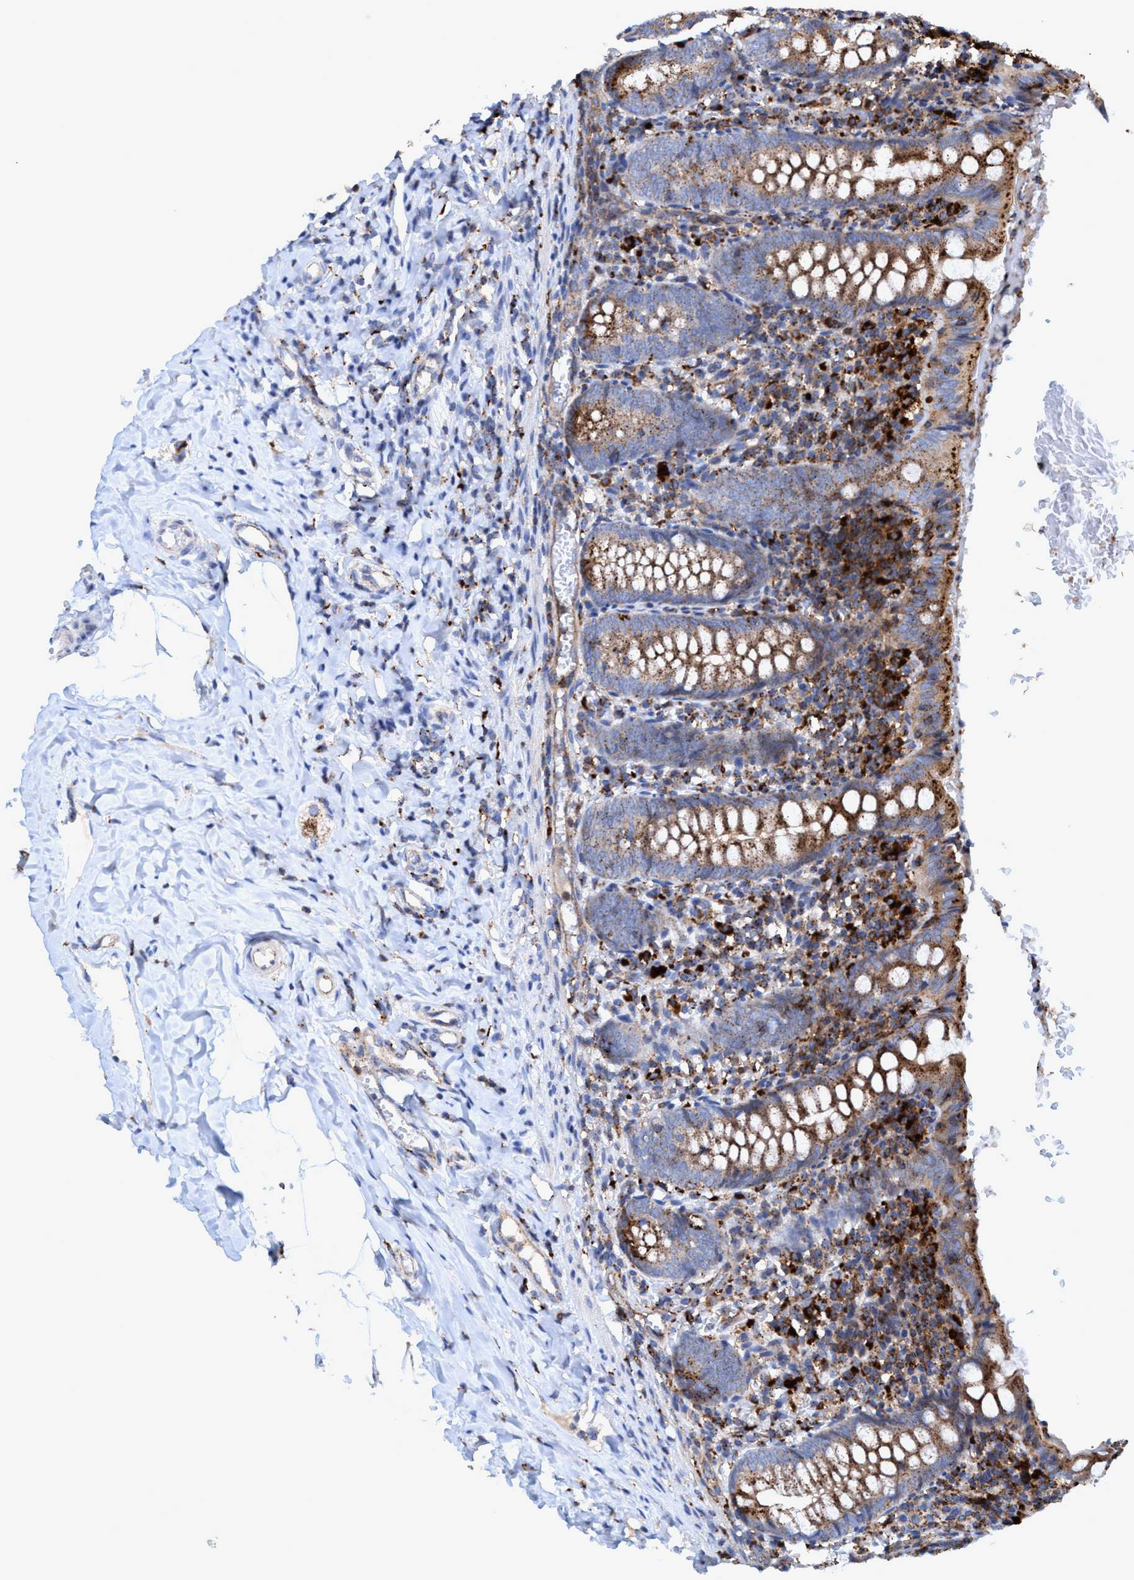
{"staining": {"intensity": "moderate", "quantity": ">75%", "location": "cytoplasmic/membranous"}, "tissue": "appendix", "cell_type": "Glandular cells", "image_type": "normal", "snomed": [{"axis": "morphology", "description": "Normal tissue, NOS"}, {"axis": "topography", "description": "Appendix"}], "caption": "IHC histopathology image of unremarkable appendix: human appendix stained using immunohistochemistry (IHC) displays medium levels of moderate protein expression localized specifically in the cytoplasmic/membranous of glandular cells, appearing as a cytoplasmic/membranous brown color.", "gene": "TRIM65", "patient": {"sex": "female", "age": 10}}